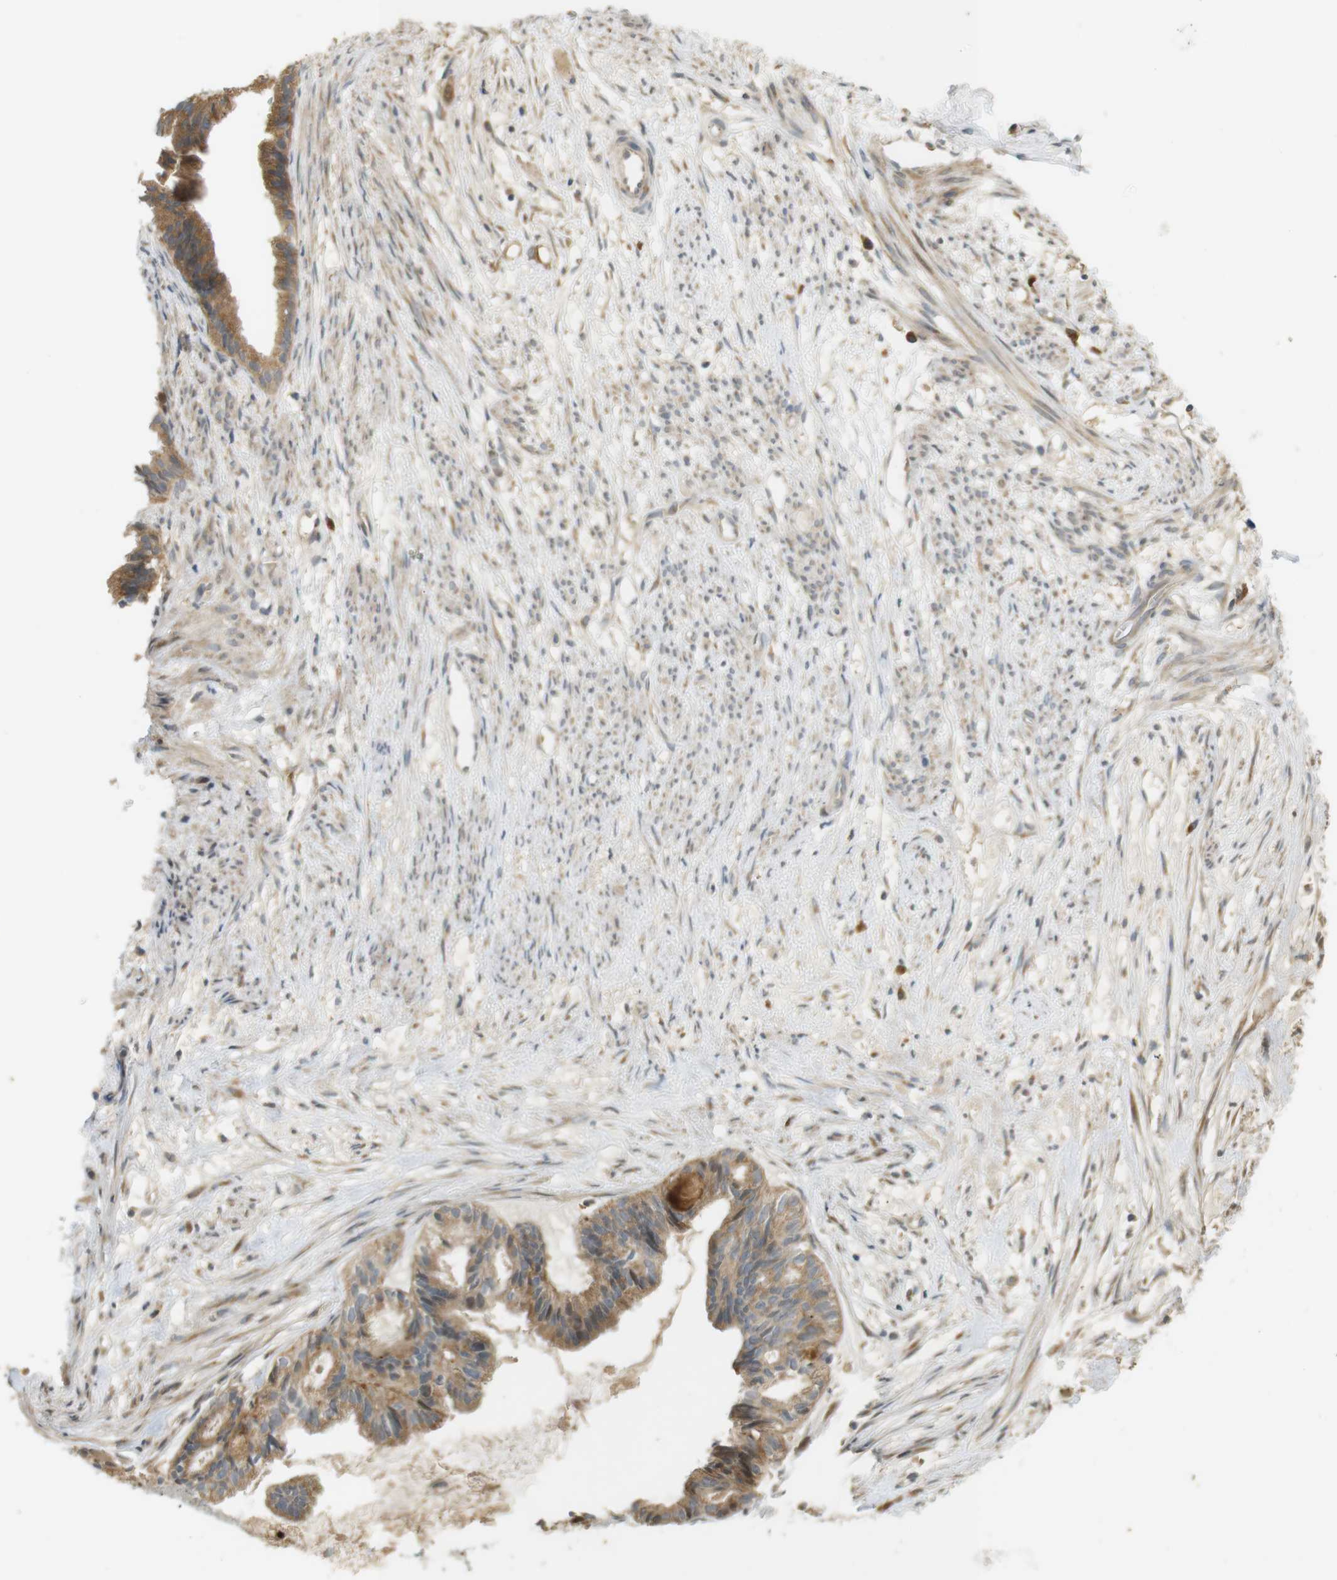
{"staining": {"intensity": "moderate", "quantity": ">75%", "location": "cytoplasmic/membranous"}, "tissue": "cervical cancer", "cell_type": "Tumor cells", "image_type": "cancer", "snomed": [{"axis": "morphology", "description": "Normal tissue, NOS"}, {"axis": "morphology", "description": "Adenocarcinoma, NOS"}, {"axis": "topography", "description": "Cervix"}, {"axis": "topography", "description": "Endometrium"}], "caption": "Cervical cancer tissue exhibits moderate cytoplasmic/membranous positivity in about >75% of tumor cells", "gene": "CLRN3", "patient": {"sex": "female", "age": 86}}